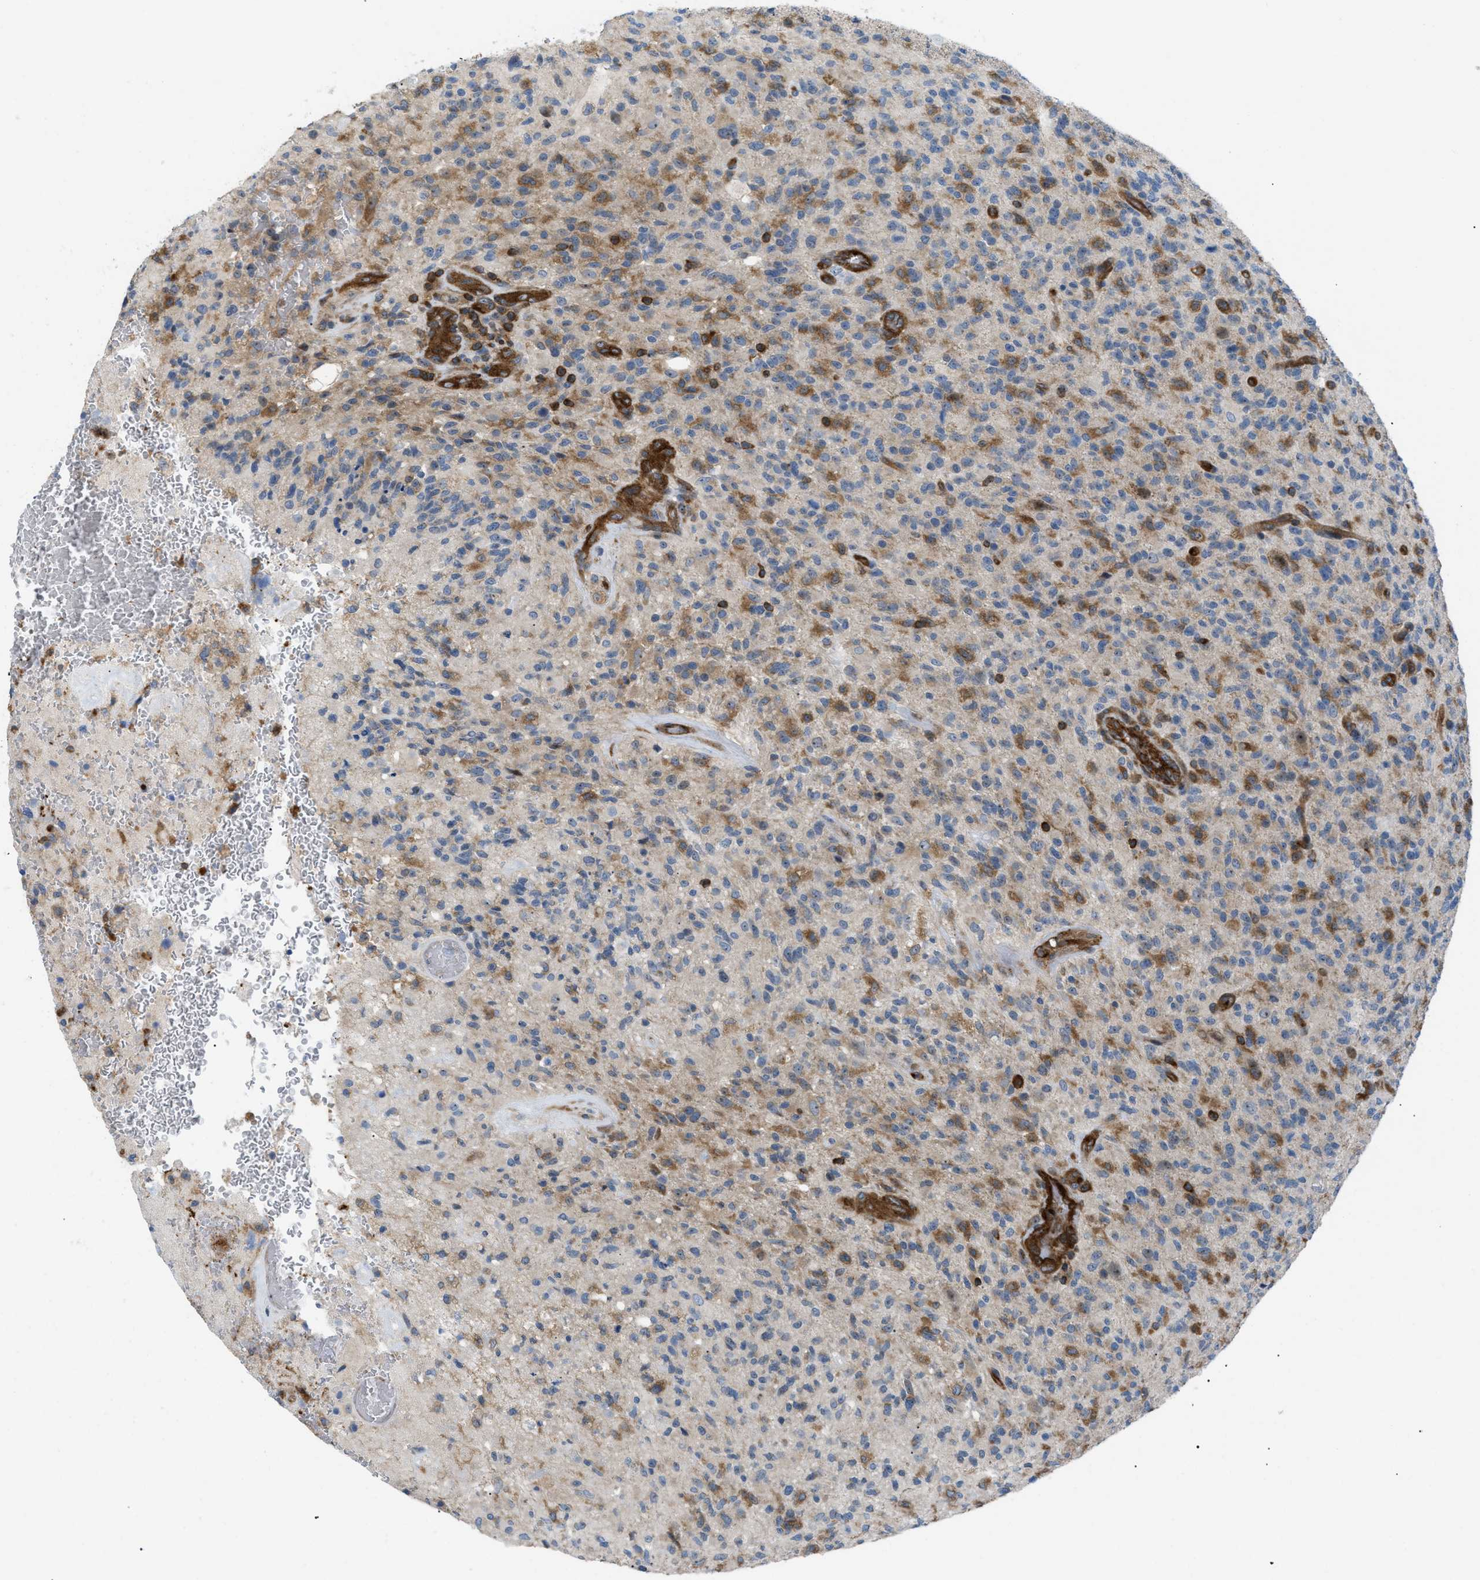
{"staining": {"intensity": "moderate", "quantity": "25%-75%", "location": "cytoplasmic/membranous"}, "tissue": "glioma", "cell_type": "Tumor cells", "image_type": "cancer", "snomed": [{"axis": "morphology", "description": "Glioma, malignant, High grade"}, {"axis": "topography", "description": "Brain"}], "caption": "Protein staining reveals moderate cytoplasmic/membranous staining in about 25%-75% of tumor cells in glioma.", "gene": "ATP2A3", "patient": {"sex": "male", "age": 71}}